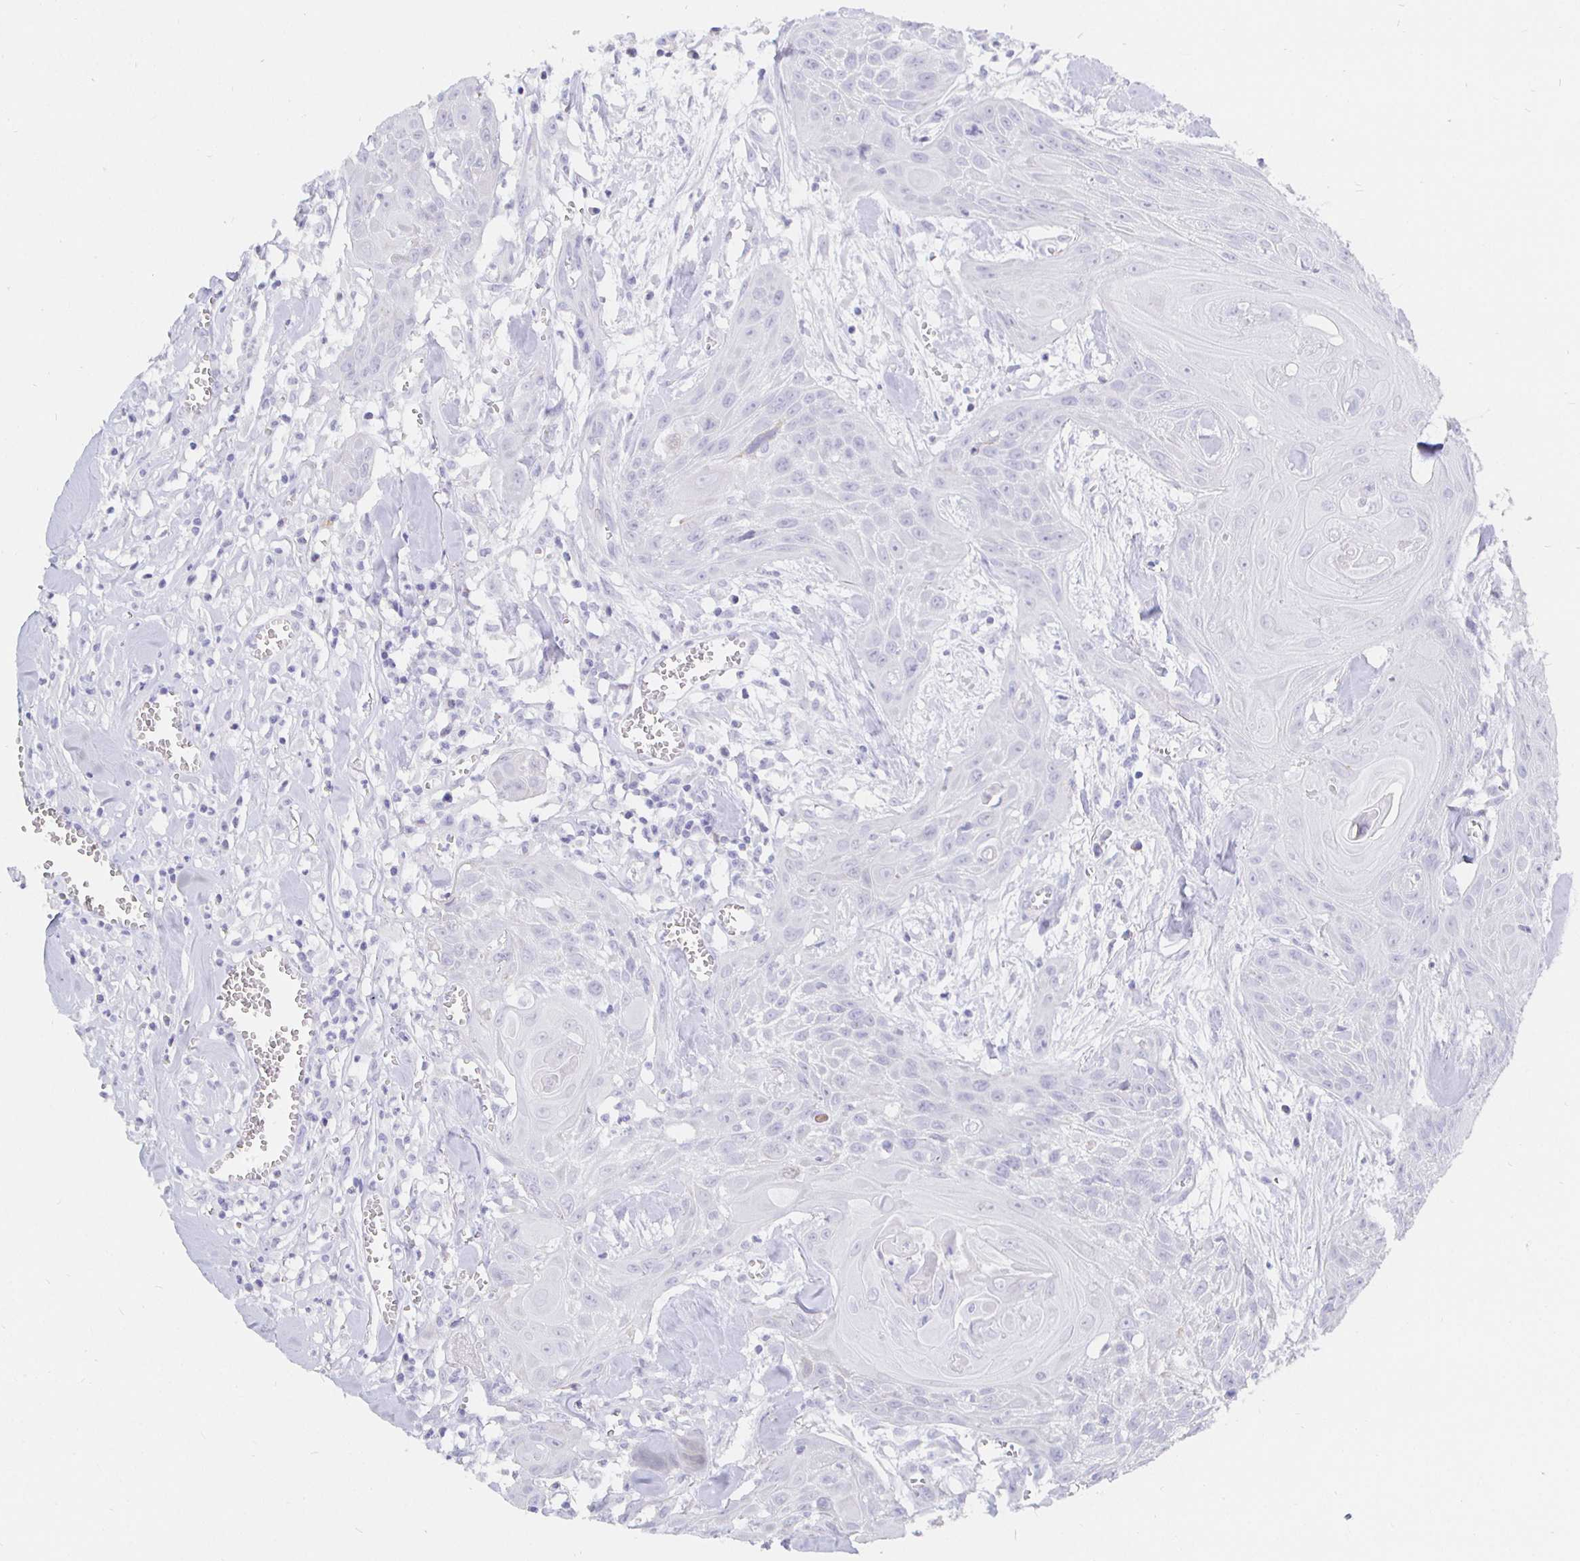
{"staining": {"intensity": "negative", "quantity": "none", "location": "none"}, "tissue": "head and neck cancer", "cell_type": "Tumor cells", "image_type": "cancer", "snomed": [{"axis": "morphology", "description": "Squamous cell carcinoma, NOS"}, {"axis": "topography", "description": "Lymph node"}, {"axis": "topography", "description": "Salivary gland"}, {"axis": "topography", "description": "Head-Neck"}], "caption": "Immunohistochemistry of human squamous cell carcinoma (head and neck) demonstrates no expression in tumor cells.", "gene": "CR2", "patient": {"sex": "female", "age": 74}}